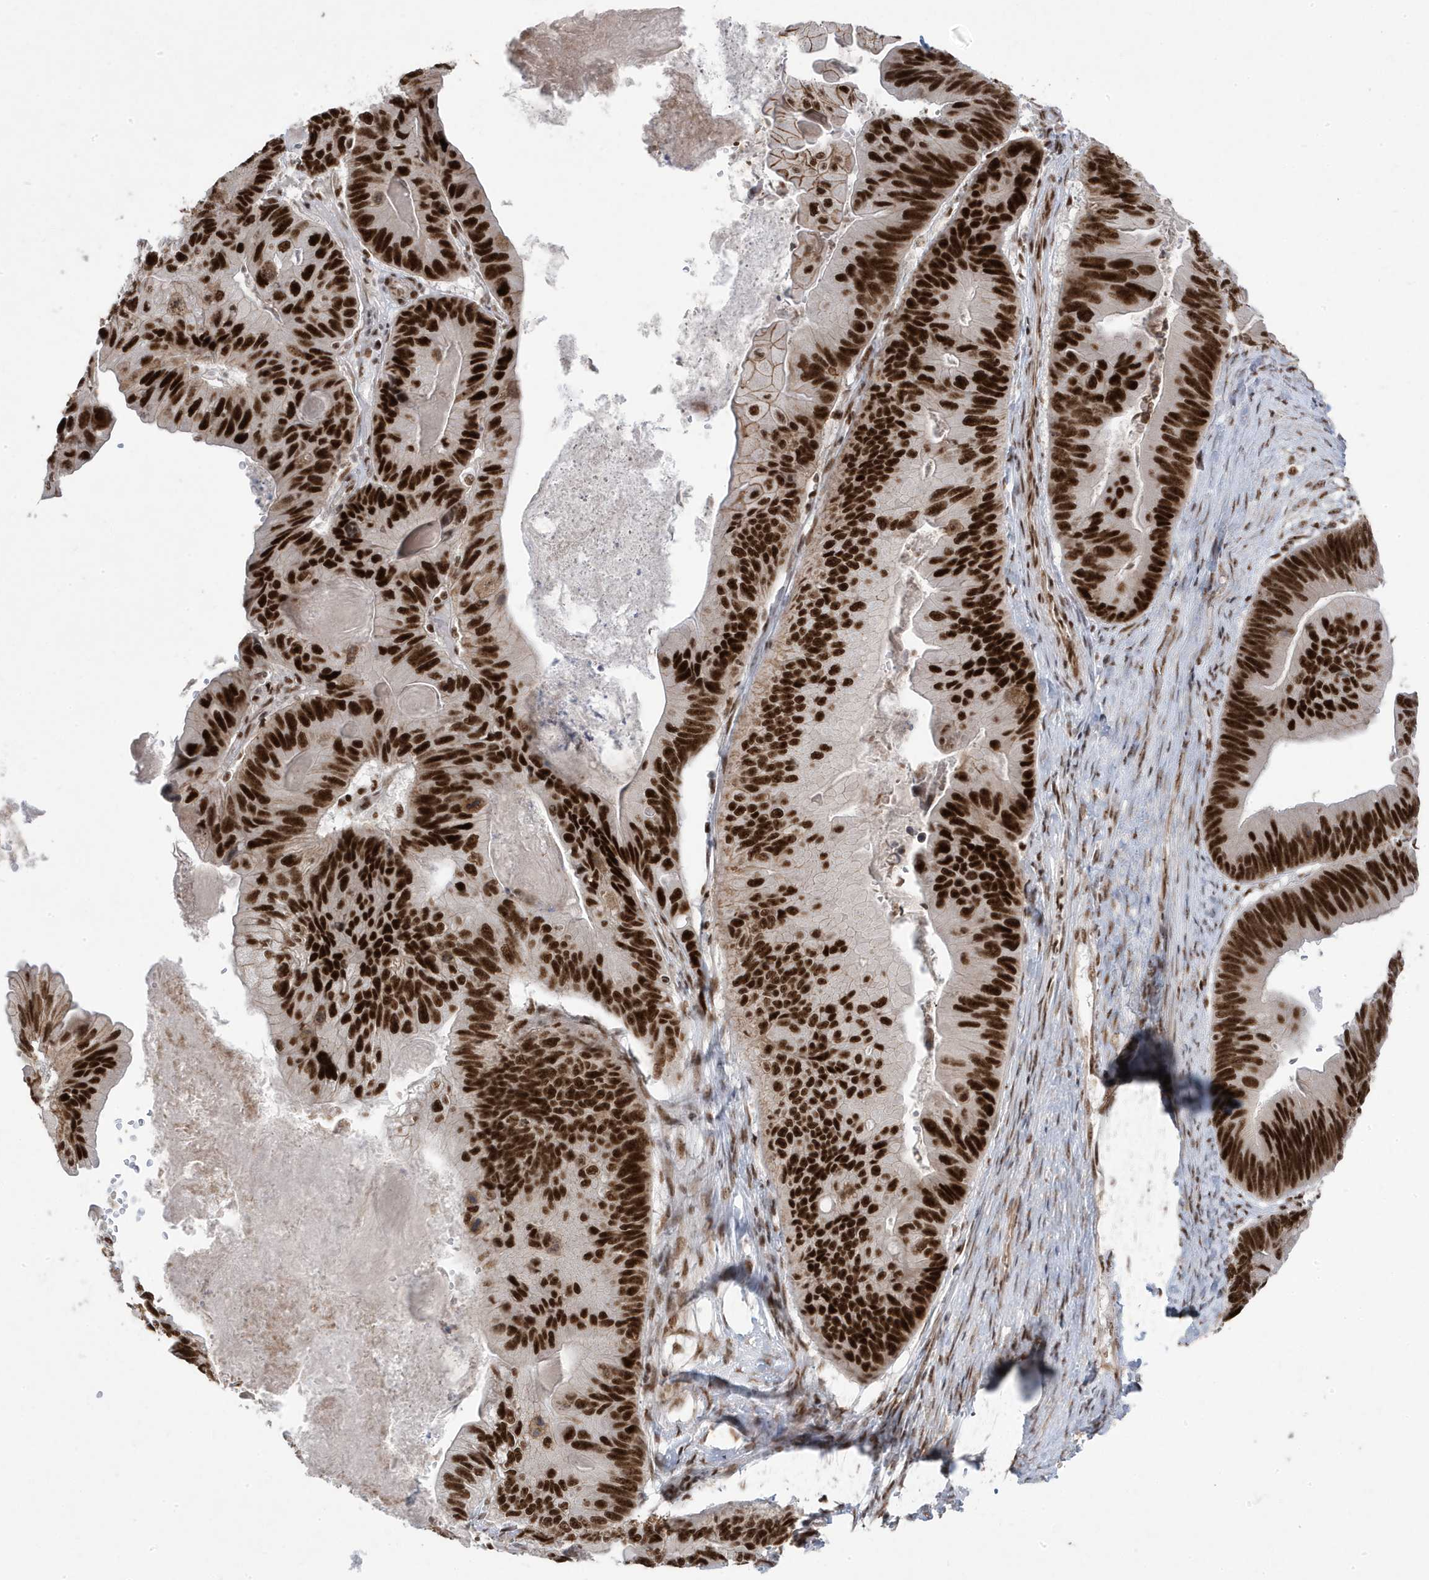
{"staining": {"intensity": "strong", "quantity": ">75%", "location": "nuclear"}, "tissue": "ovarian cancer", "cell_type": "Tumor cells", "image_type": "cancer", "snomed": [{"axis": "morphology", "description": "Cystadenocarcinoma, mucinous, NOS"}, {"axis": "topography", "description": "Ovary"}], "caption": "This is a photomicrograph of immunohistochemistry staining of ovarian cancer, which shows strong expression in the nuclear of tumor cells.", "gene": "MTREX", "patient": {"sex": "female", "age": 61}}